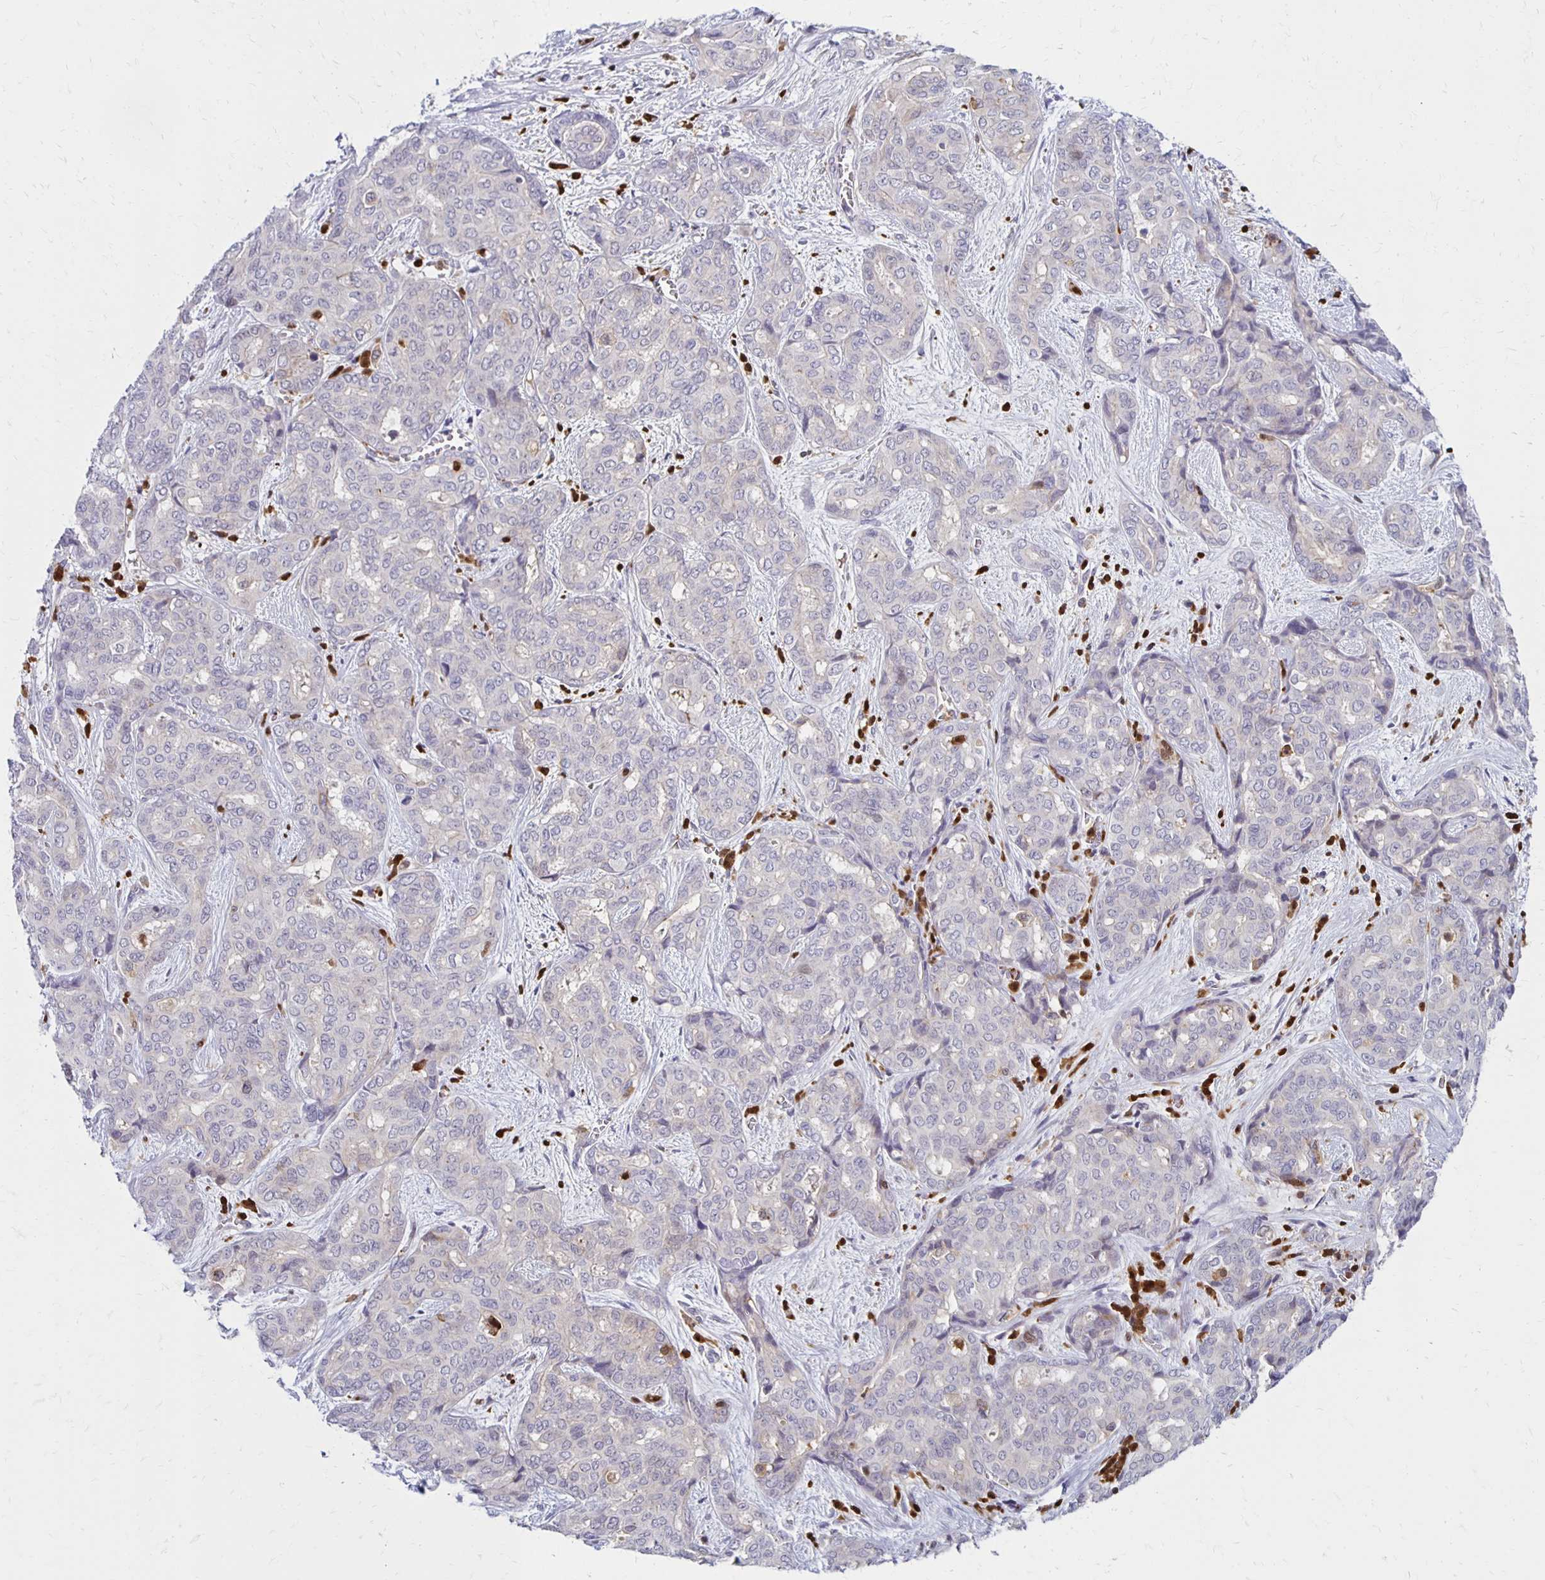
{"staining": {"intensity": "weak", "quantity": "<25%", "location": "cytoplasmic/membranous"}, "tissue": "liver cancer", "cell_type": "Tumor cells", "image_type": "cancer", "snomed": [{"axis": "morphology", "description": "Cholangiocarcinoma"}, {"axis": "topography", "description": "Liver"}], "caption": "Micrograph shows no protein positivity in tumor cells of liver cancer (cholangiocarcinoma) tissue.", "gene": "CCL21", "patient": {"sex": "female", "age": 64}}